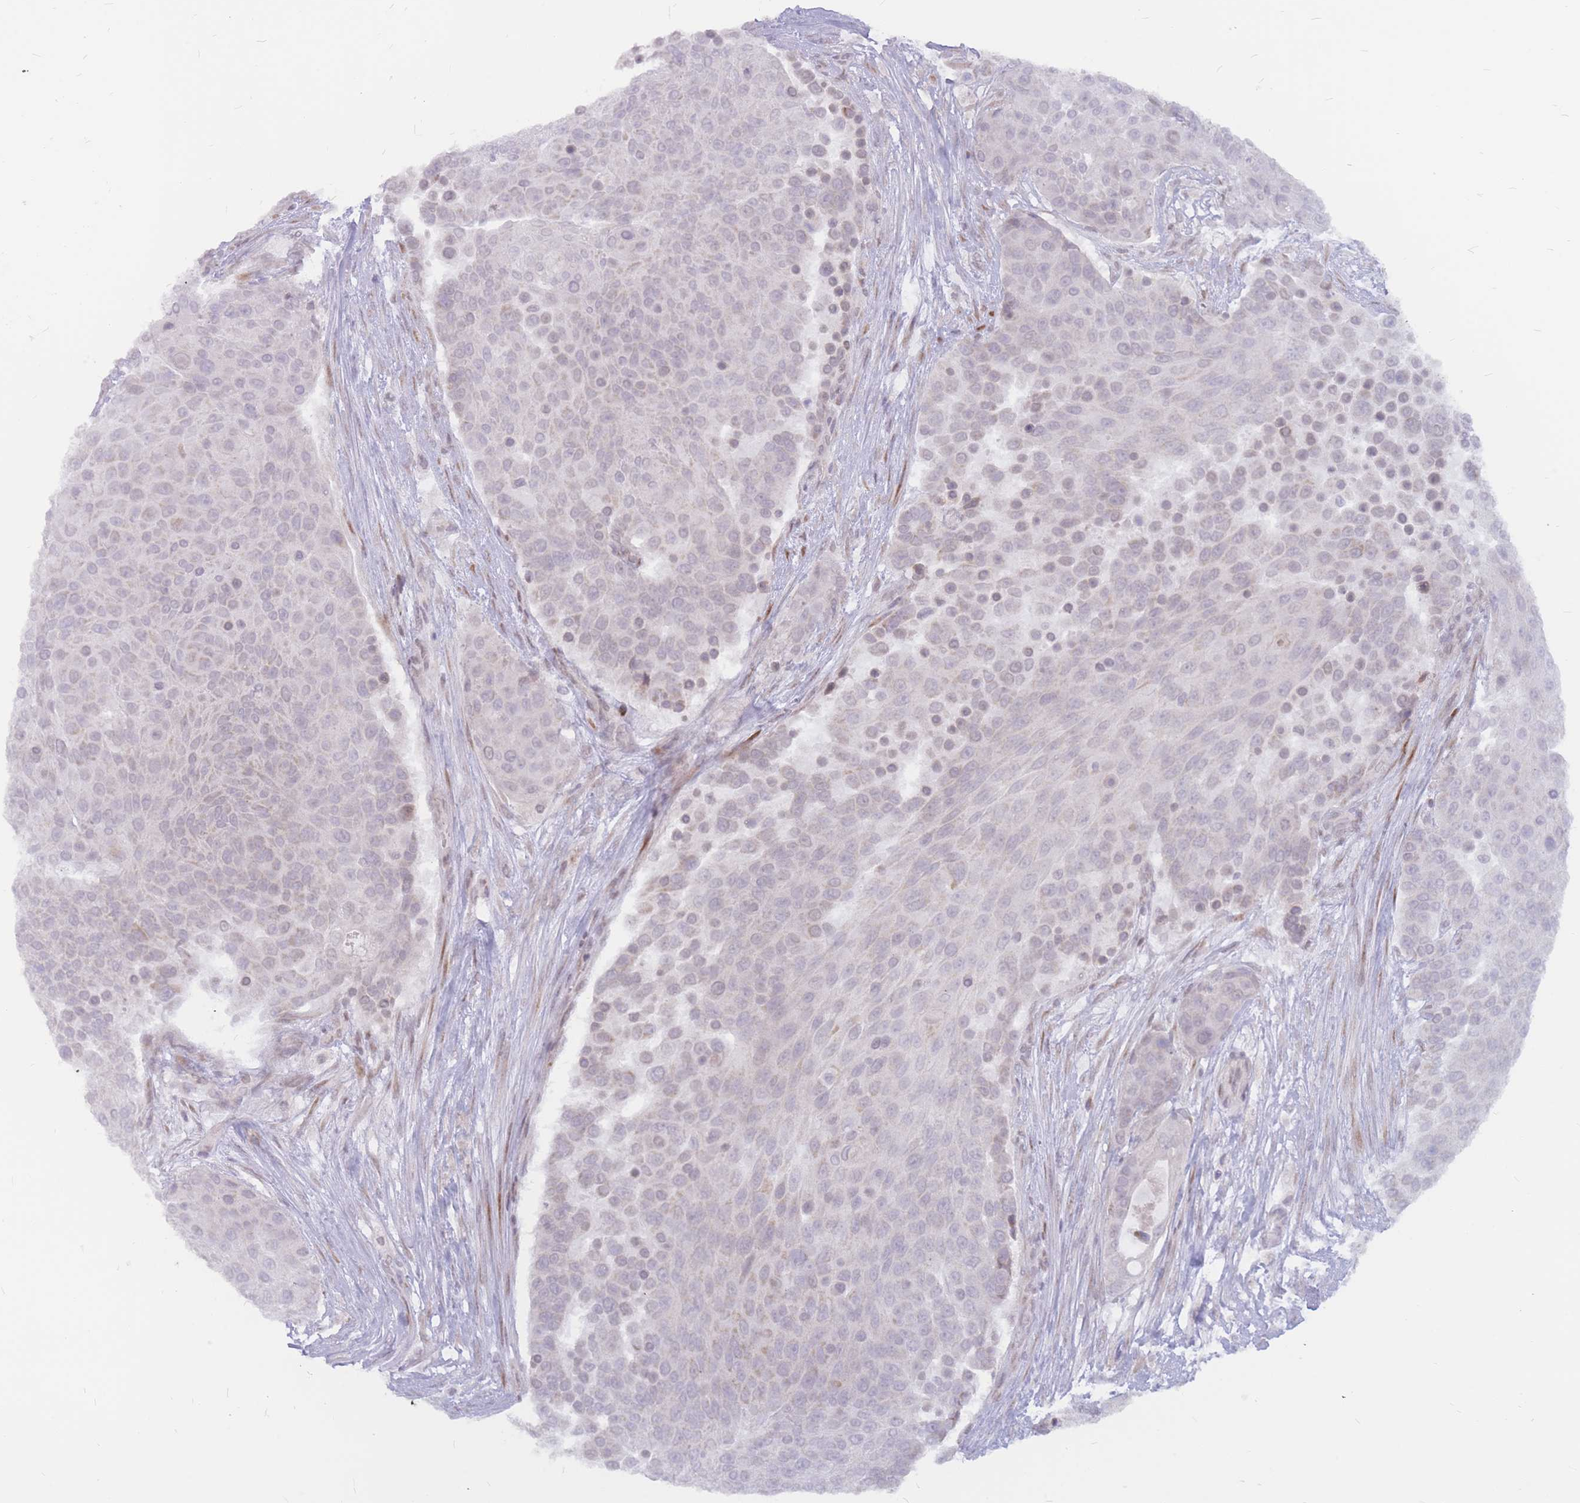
{"staining": {"intensity": "negative", "quantity": "none", "location": "none"}, "tissue": "urothelial cancer", "cell_type": "Tumor cells", "image_type": "cancer", "snomed": [{"axis": "morphology", "description": "Urothelial carcinoma, High grade"}, {"axis": "topography", "description": "Urinary bladder"}], "caption": "Tumor cells show no significant positivity in urothelial cancer. Brightfield microscopy of immunohistochemistry stained with DAB (brown) and hematoxylin (blue), captured at high magnification.", "gene": "ADD2", "patient": {"sex": "female", "age": 63}}